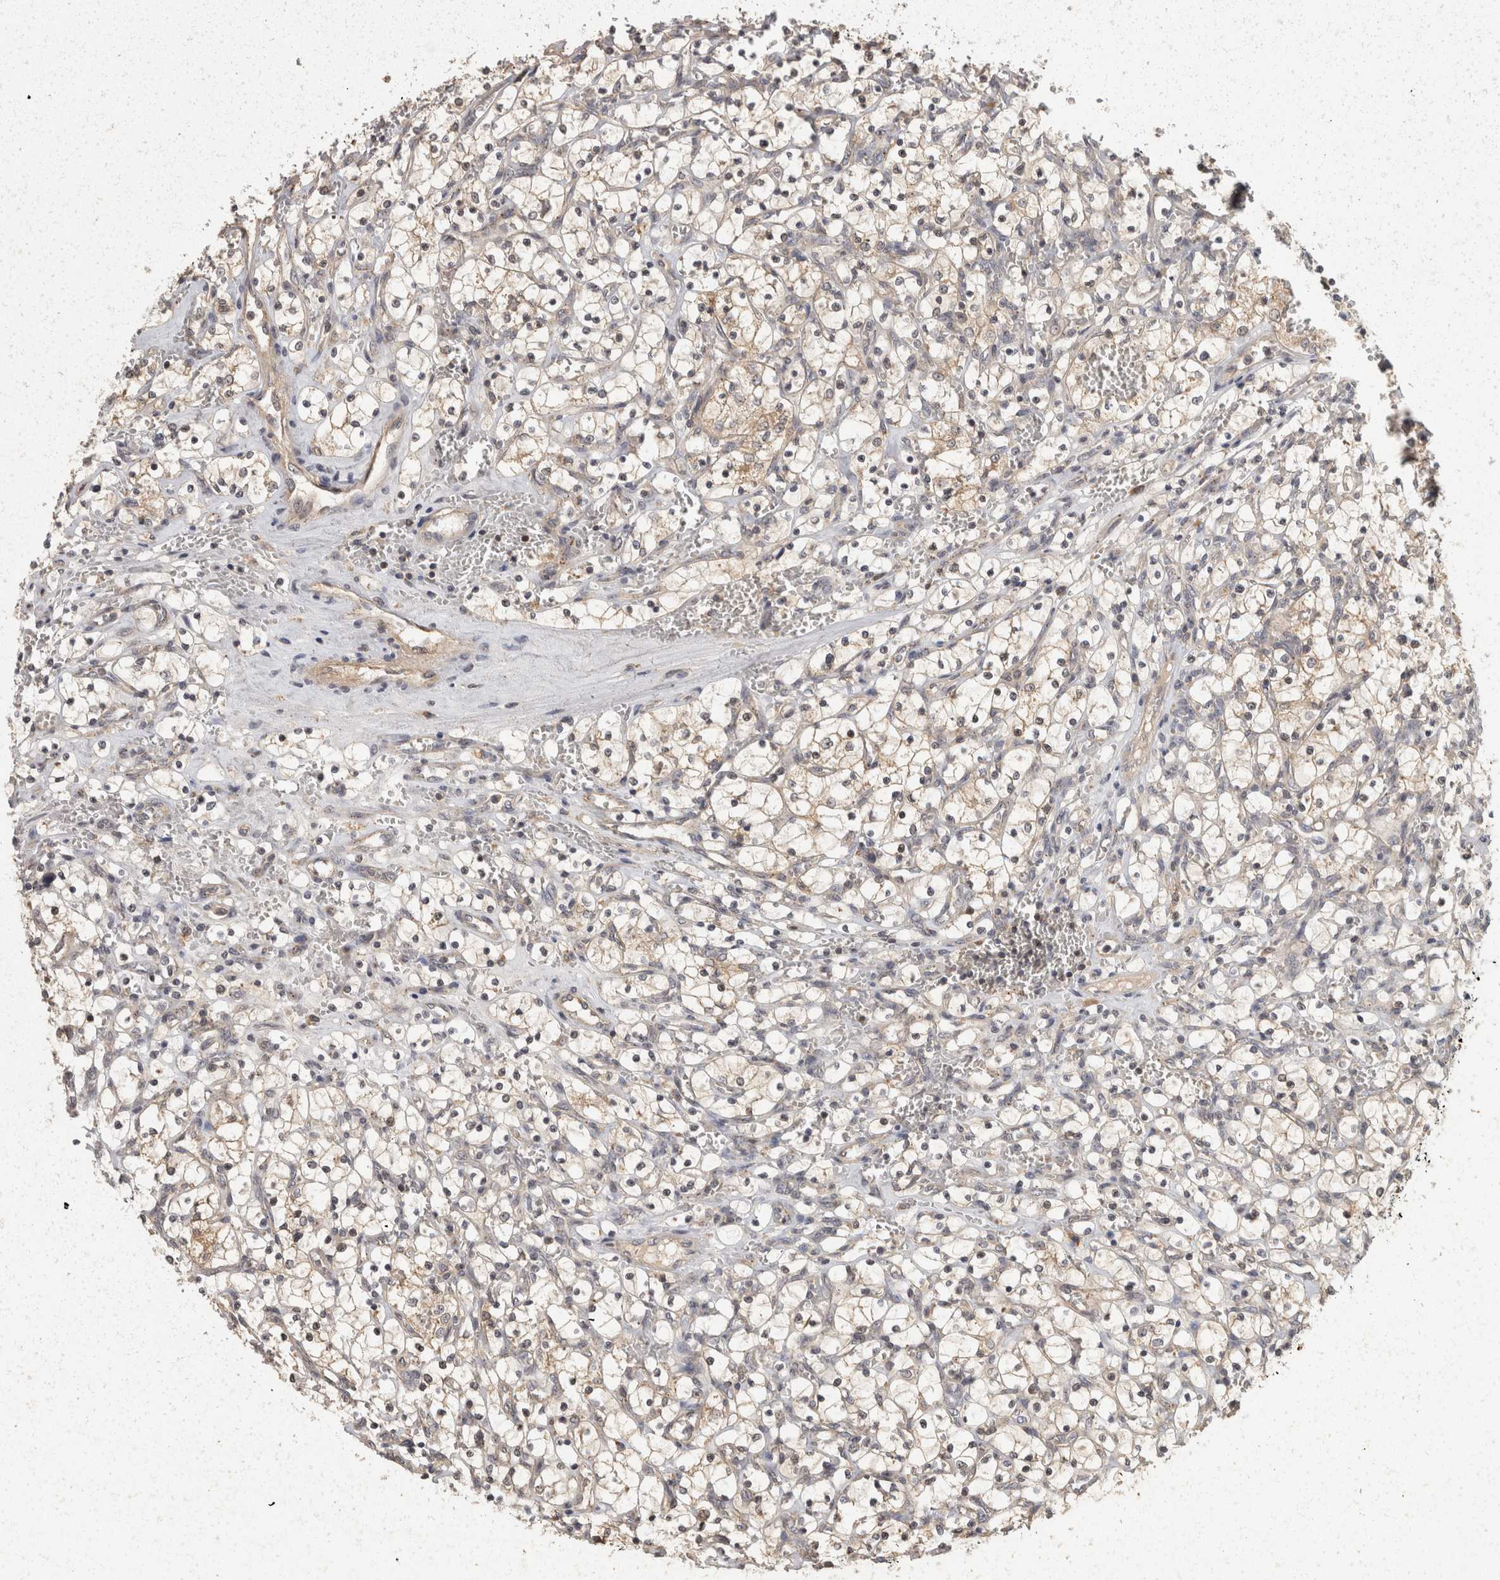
{"staining": {"intensity": "weak", "quantity": "25%-75%", "location": "cytoplasmic/membranous"}, "tissue": "renal cancer", "cell_type": "Tumor cells", "image_type": "cancer", "snomed": [{"axis": "morphology", "description": "Adenocarcinoma, NOS"}, {"axis": "topography", "description": "Kidney"}], "caption": "This photomicrograph displays IHC staining of renal cancer (adenocarcinoma), with low weak cytoplasmic/membranous expression in approximately 25%-75% of tumor cells.", "gene": "ACAT2", "patient": {"sex": "female", "age": 69}}